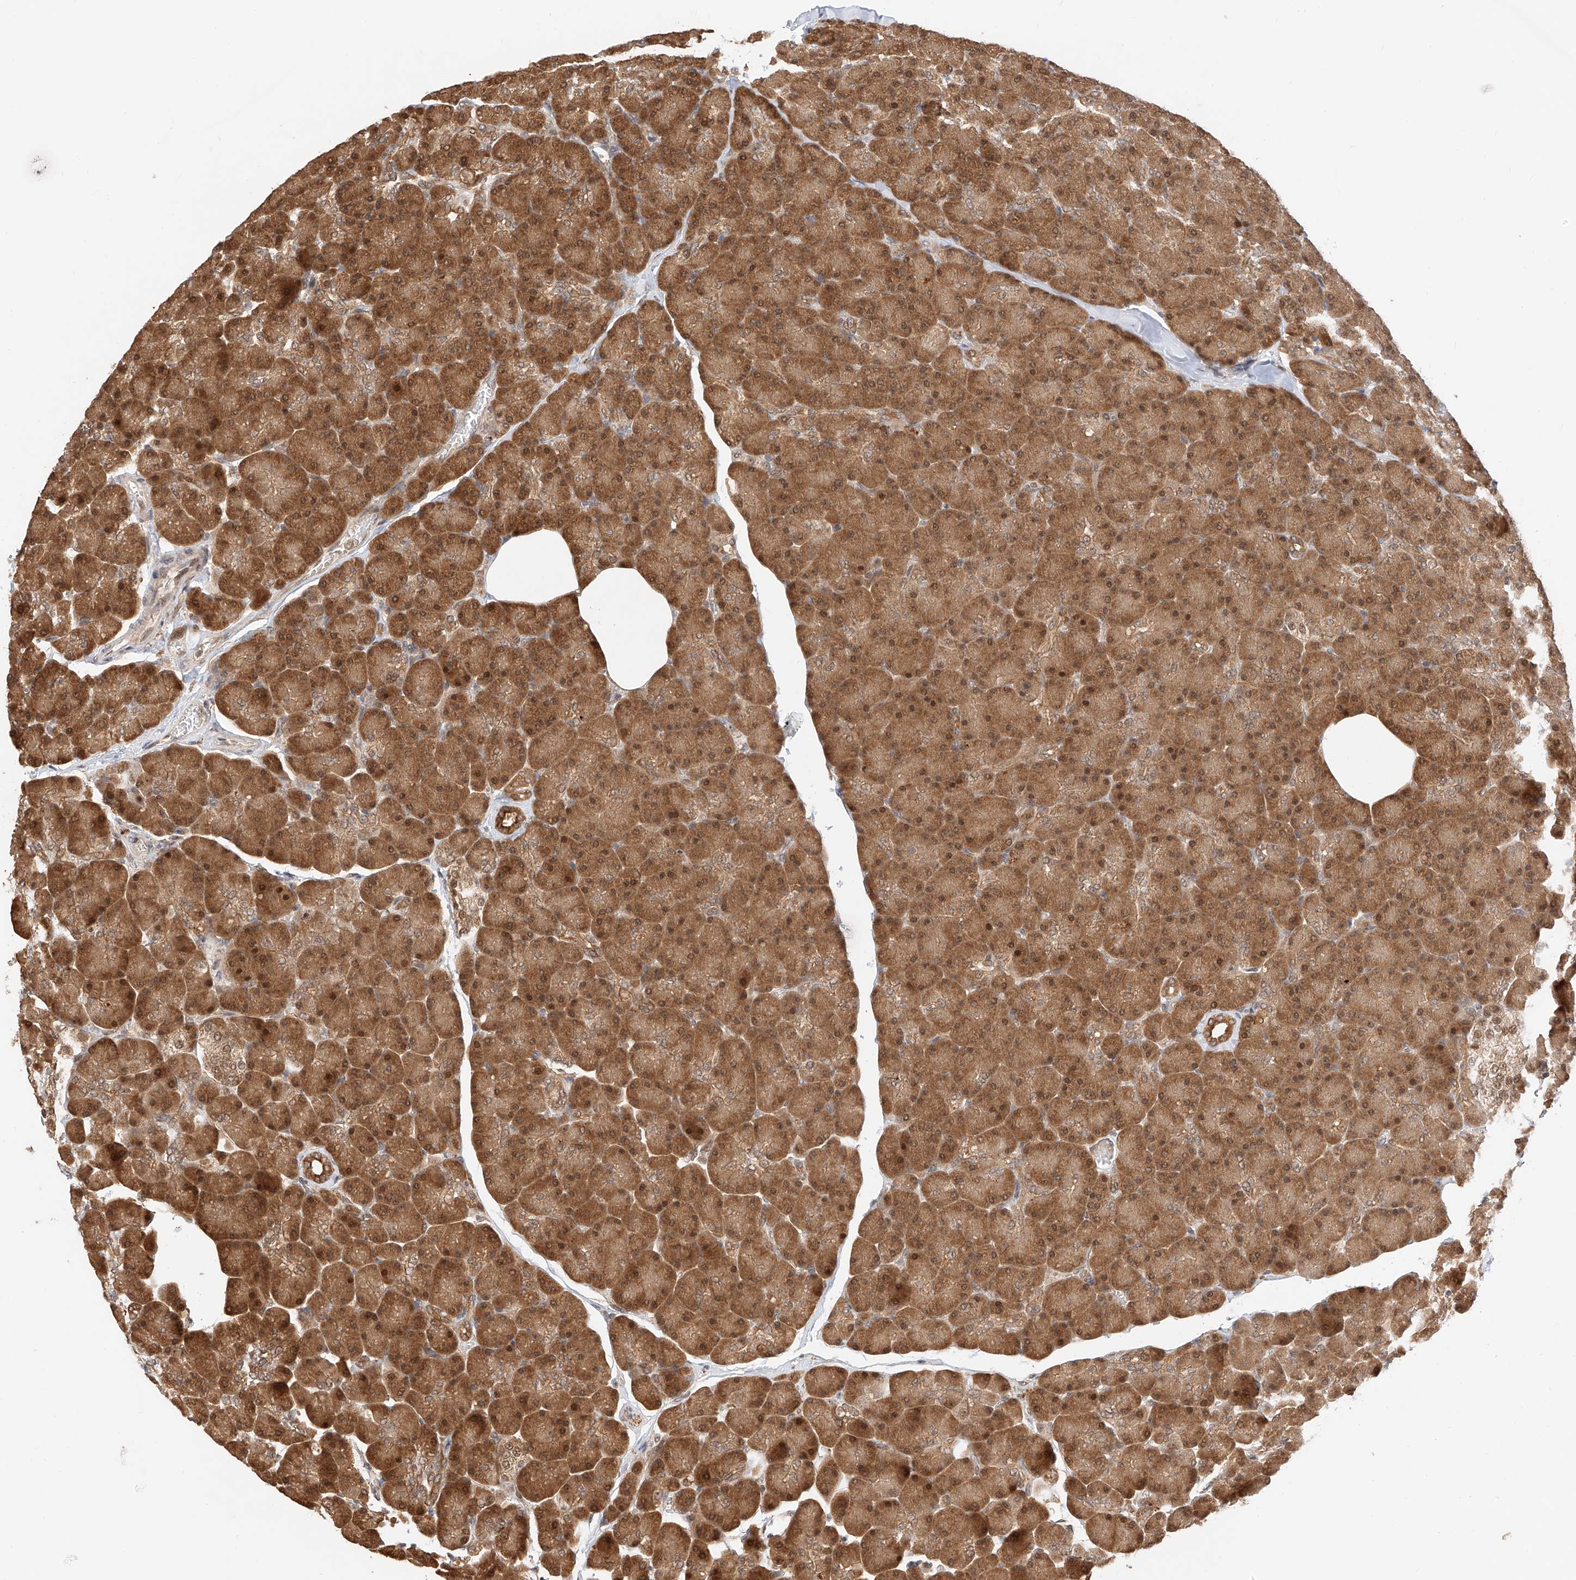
{"staining": {"intensity": "strong", "quantity": ">75%", "location": "cytoplasmic/membranous,nuclear"}, "tissue": "pancreas", "cell_type": "Exocrine glandular cells", "image_type": "normal", "snomed": [{"axis": "morphology", "description": "Normal tissue, NOS"}, {"axis": "topography", "description": "Pancreas"}], "caption": "Immunohistochemical staining of benign pancreas reveals >75% levels of strong cytoplasmic/membranous,nuclear protein staining in about >75% of exocrine glandular cells. (Brightfield microscopy of DAB IHC at high magnification).", "gene": "EIF4H", "patient": {"sex": "female", "age": 43}}